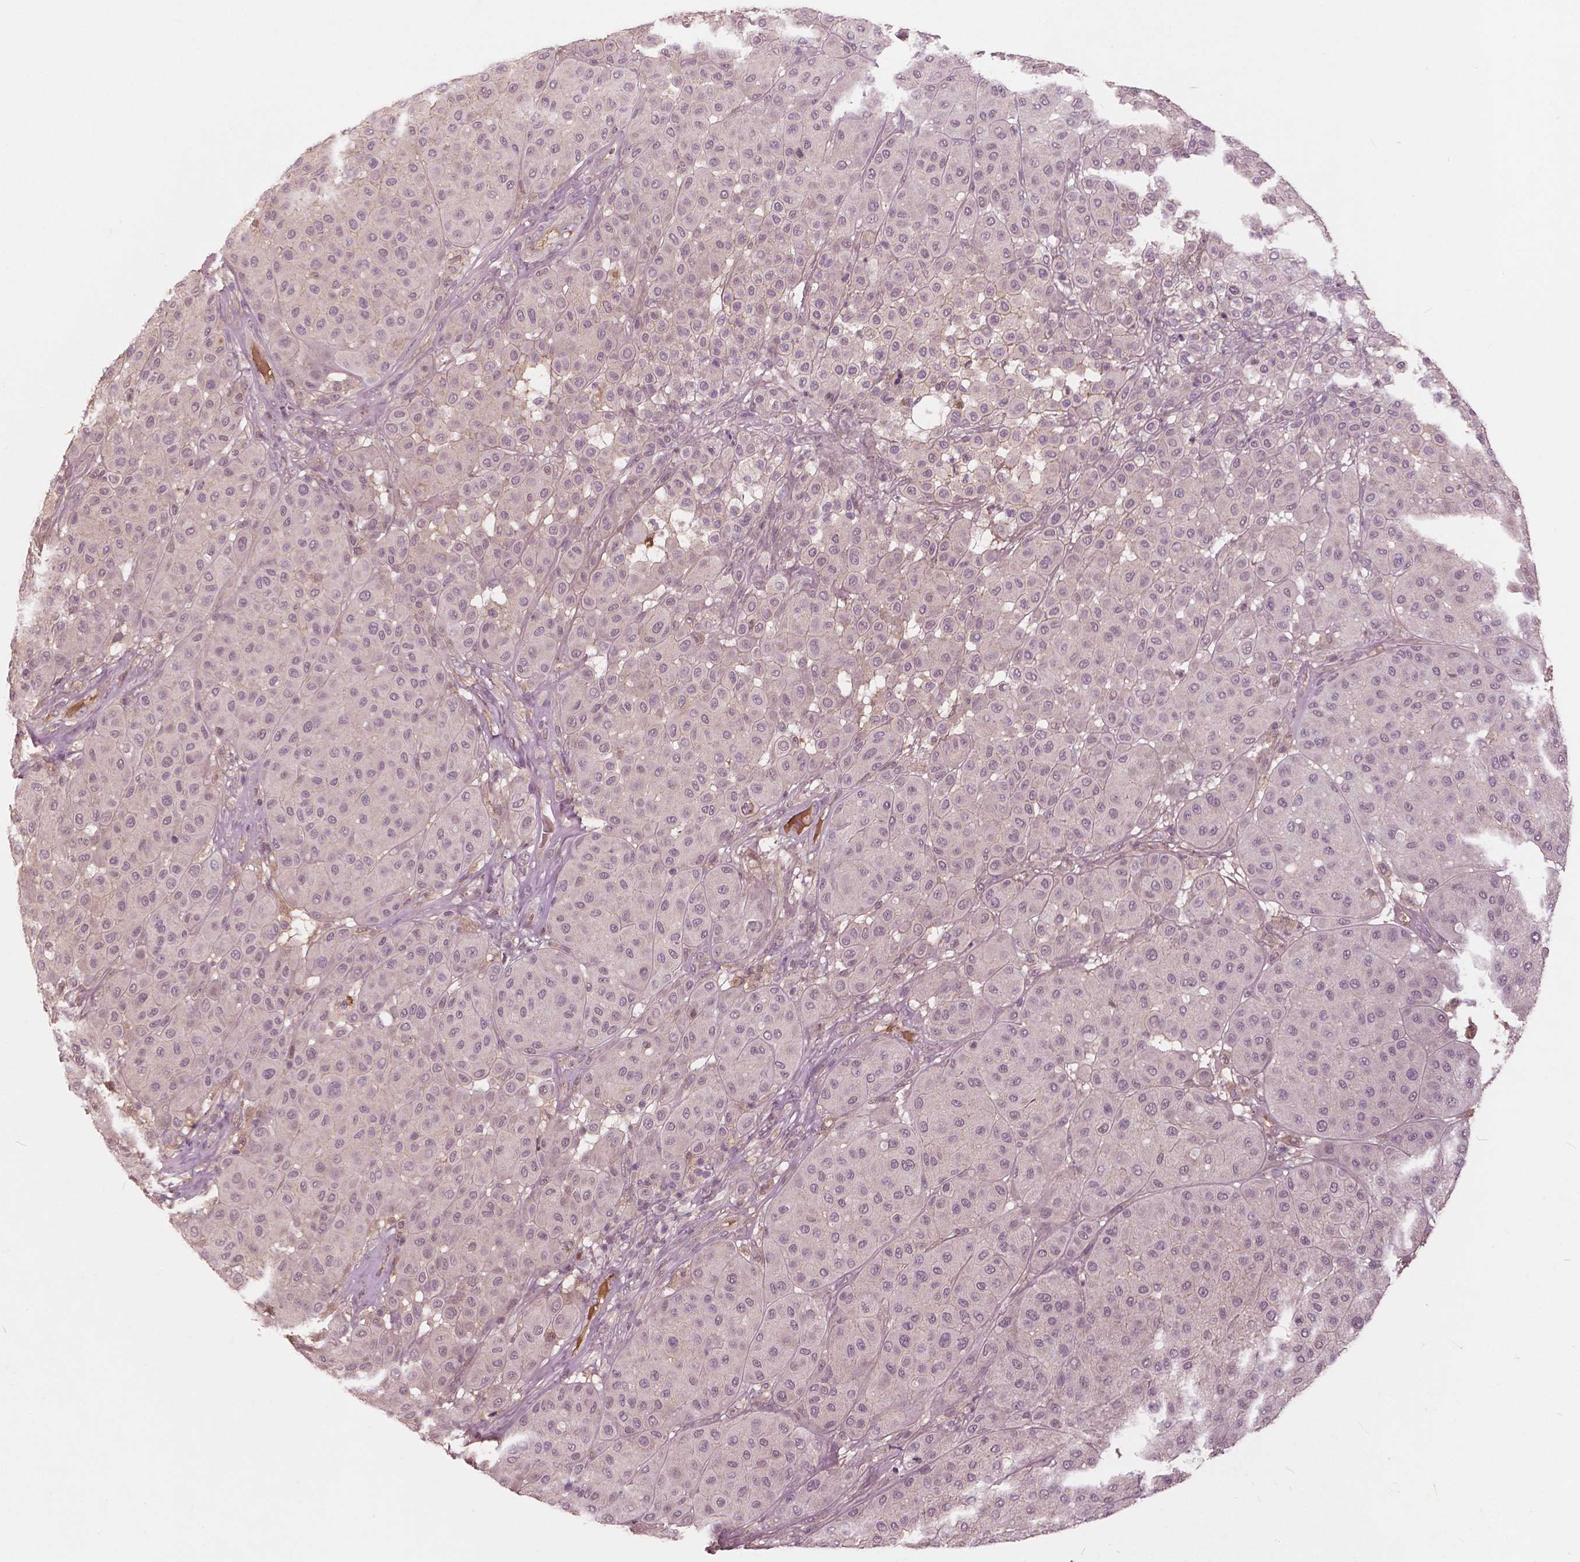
{"staining": {"intensity": "weak", "quantity": "25%-75%", "location": "nuclear"}, "tissue": "melanoma", "cell_type": "Tumor cells", "image_type": "cancer", "snomed": [{"axis": "morphology", "description": "Malignant melanoma, Metastatic site"}, {"axis": "topography", "description": "Smooth muscle"}], "caption": "Protein analysis of malignant melanoma (metastatic site) tissue displays weak nuclear staining in about 25%-75% of tumor cells.", "gene": "ANGPTL4", "patient": {"sex": "male", "age": 41}}